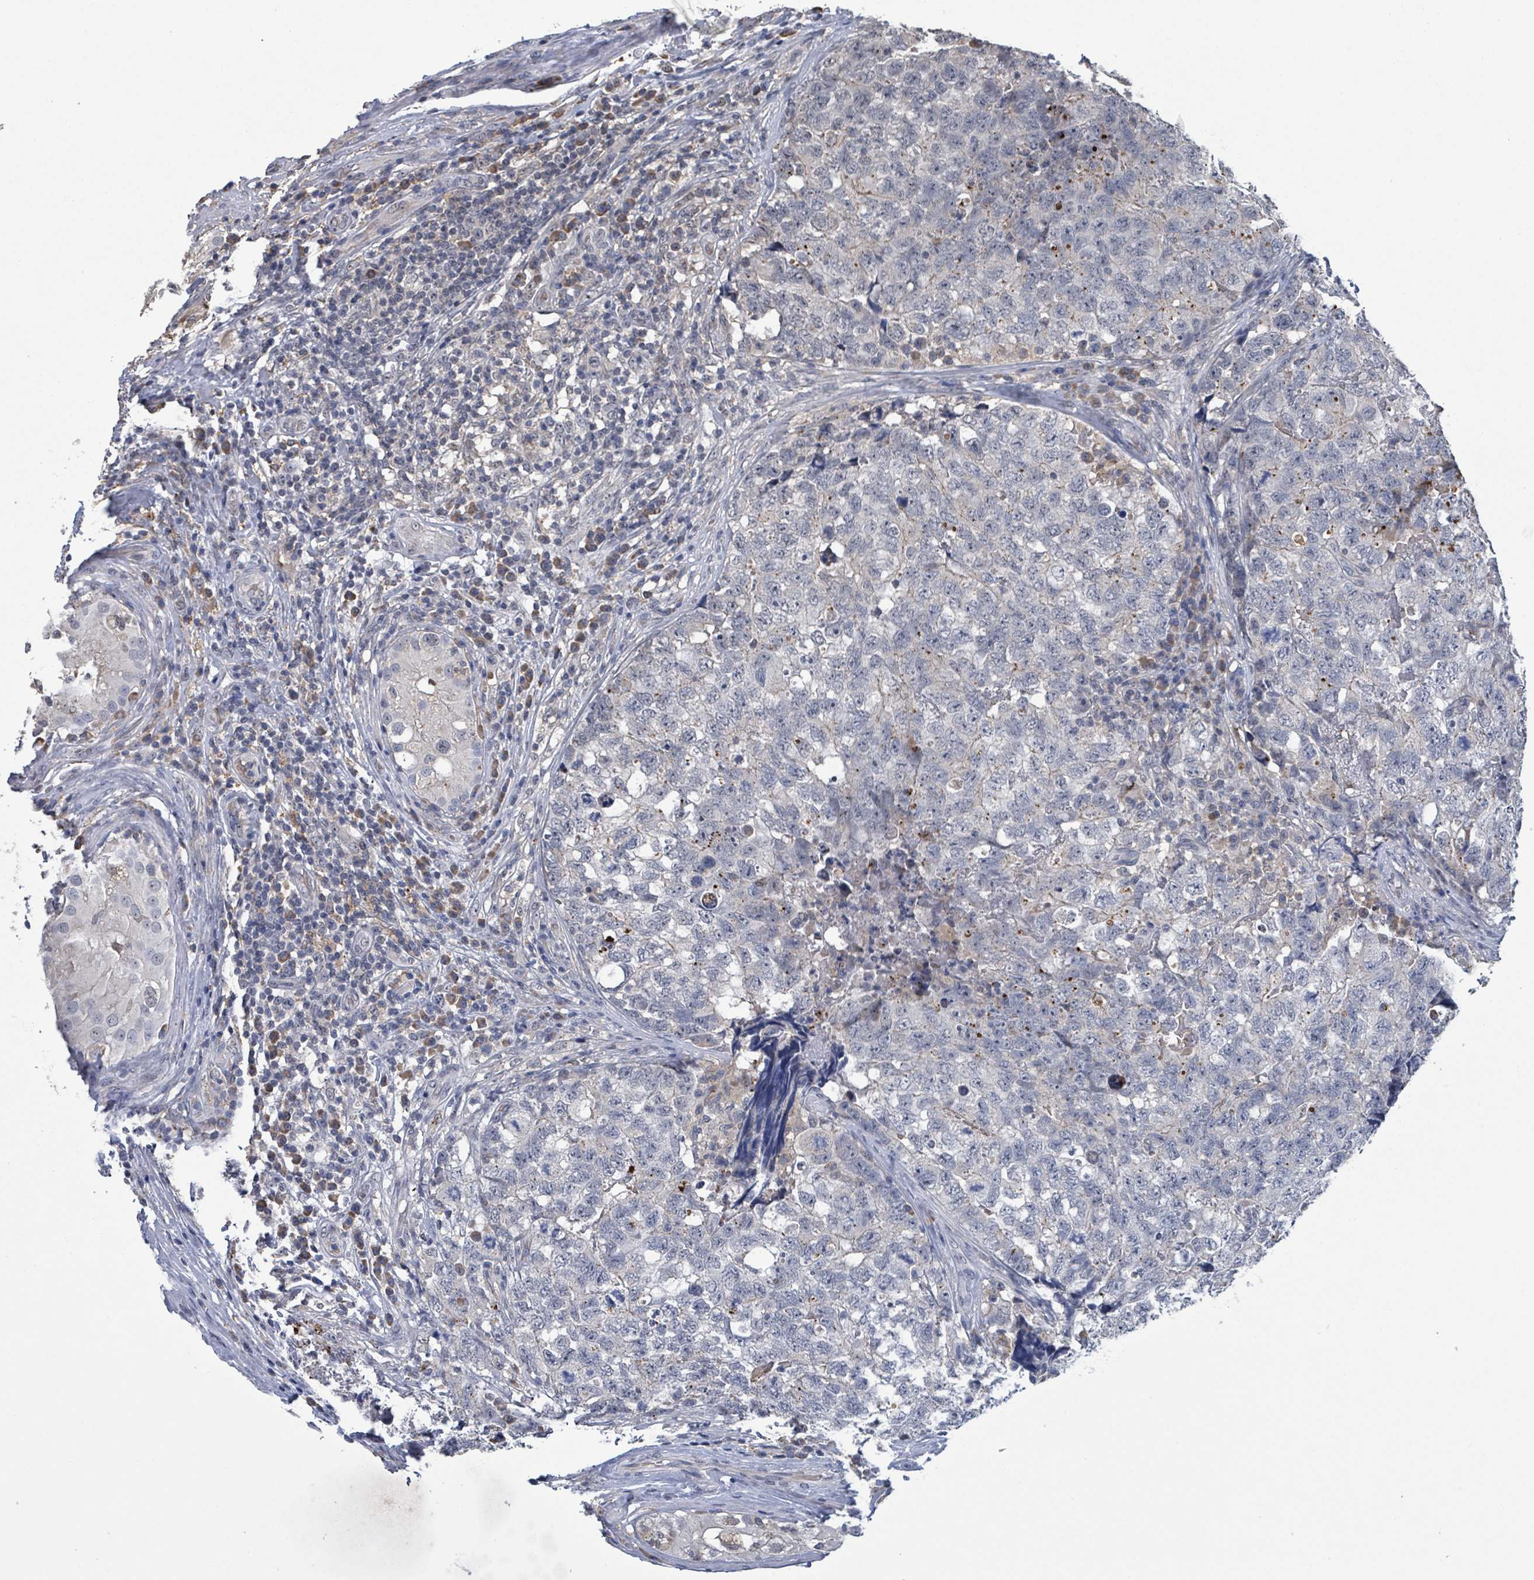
{"staining": {"intensity": "negative", "quantity": "none", "location": "none"}, "tissue": "testis cancer", "cell_type": "Tumor cells", "image_type": "cancer", "snomed": [{"axis": "morphology", "description": "Carcinoma, Embryonal, NOS"}, {"axis": "topography", "description": "Testis"}], "caption": "A photomicrograph of human testis cancer (embryonal carcinoma) is negative for staining in tumor cells. (Stains: DAB (3,3'-diaminobenzidine) IHC with hematoxylin counter stain, Microscopy: brightfield microscopy at high magnification).", "gene": "SEBOX", "patient": {"sex": "male", "age": 31}}